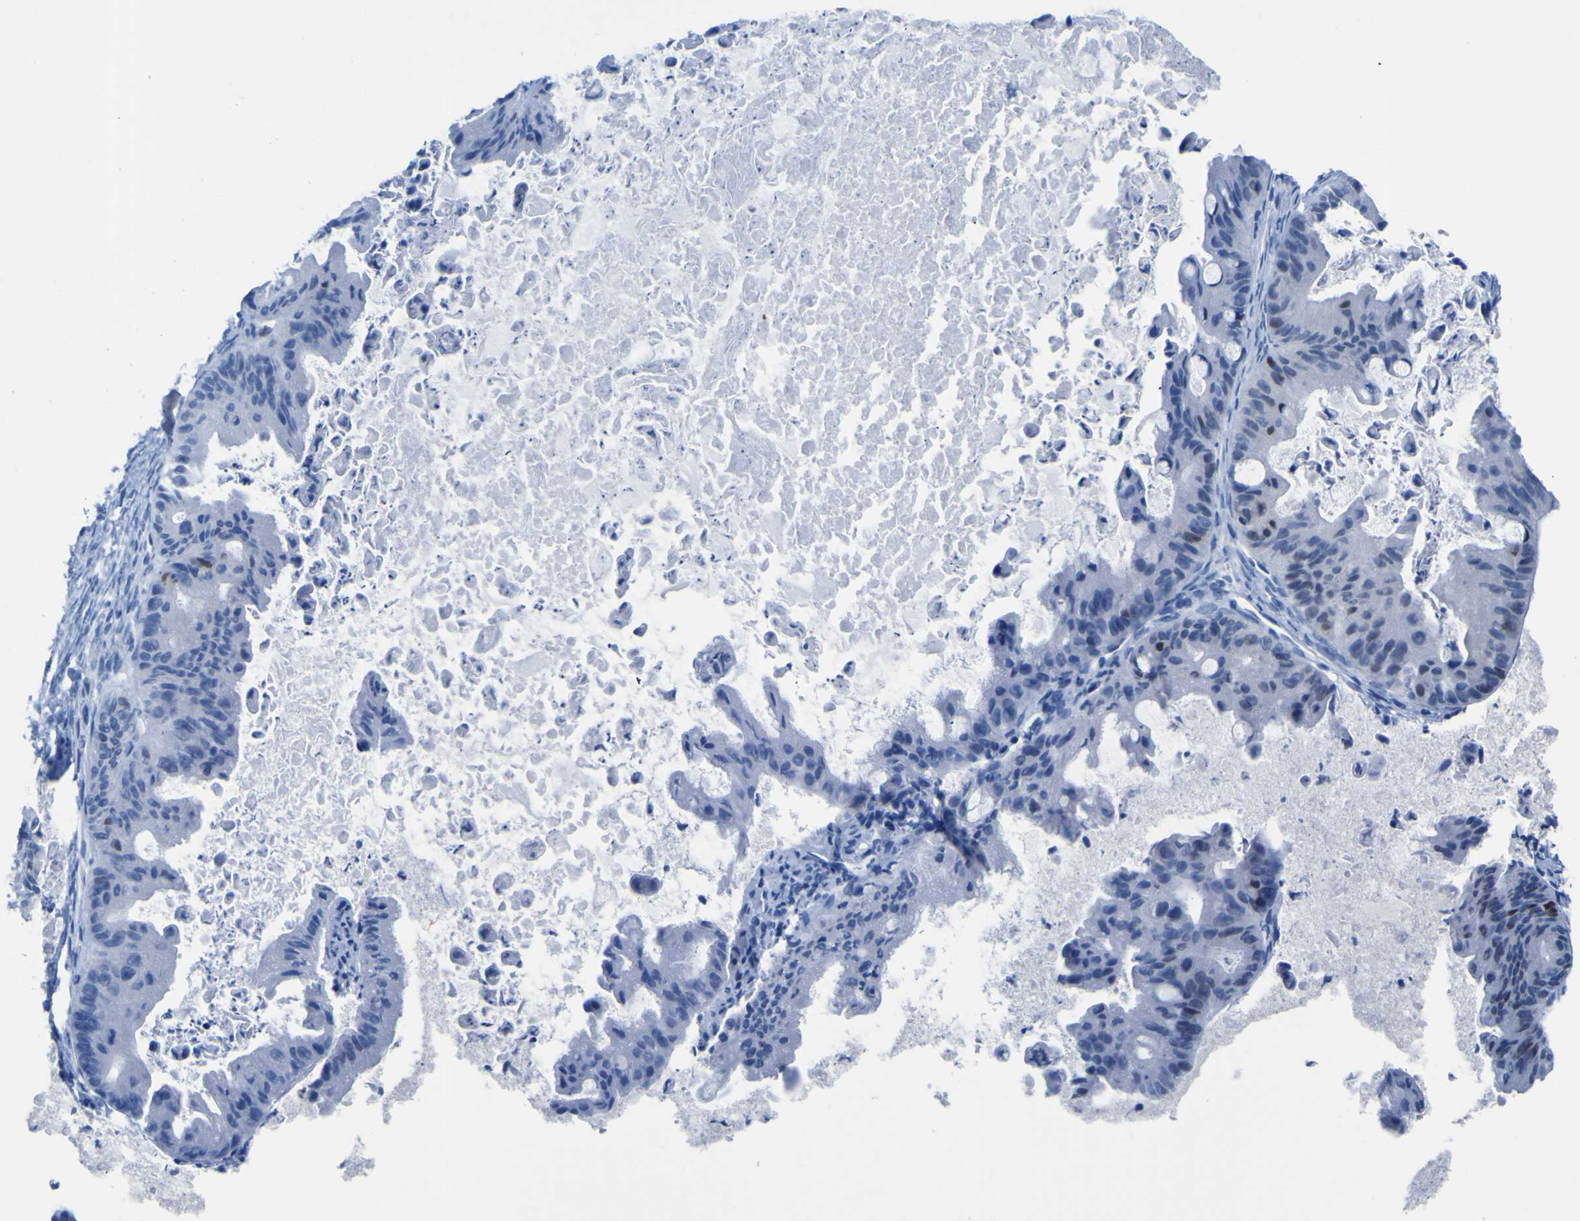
{"staining": {"intensity": "negative", "quantity": "none", "location": "none"}, "tissue": "ovarian cancer", "cell_type": "Tumor cells", "image_type": "cancer", "snomed": [{"axis": "morphology", "description": "Cystadenocarcinoma, mucinous, NOS"}, {"axis": "topography", "description": "Ovary"}], "caption": "The image demonstrates no significant positivity in tumor cells of ovarian mucinous cystadenocarcinoma.", "gene": "DACH1", "patient": {"sex": "female", "age": 37}}